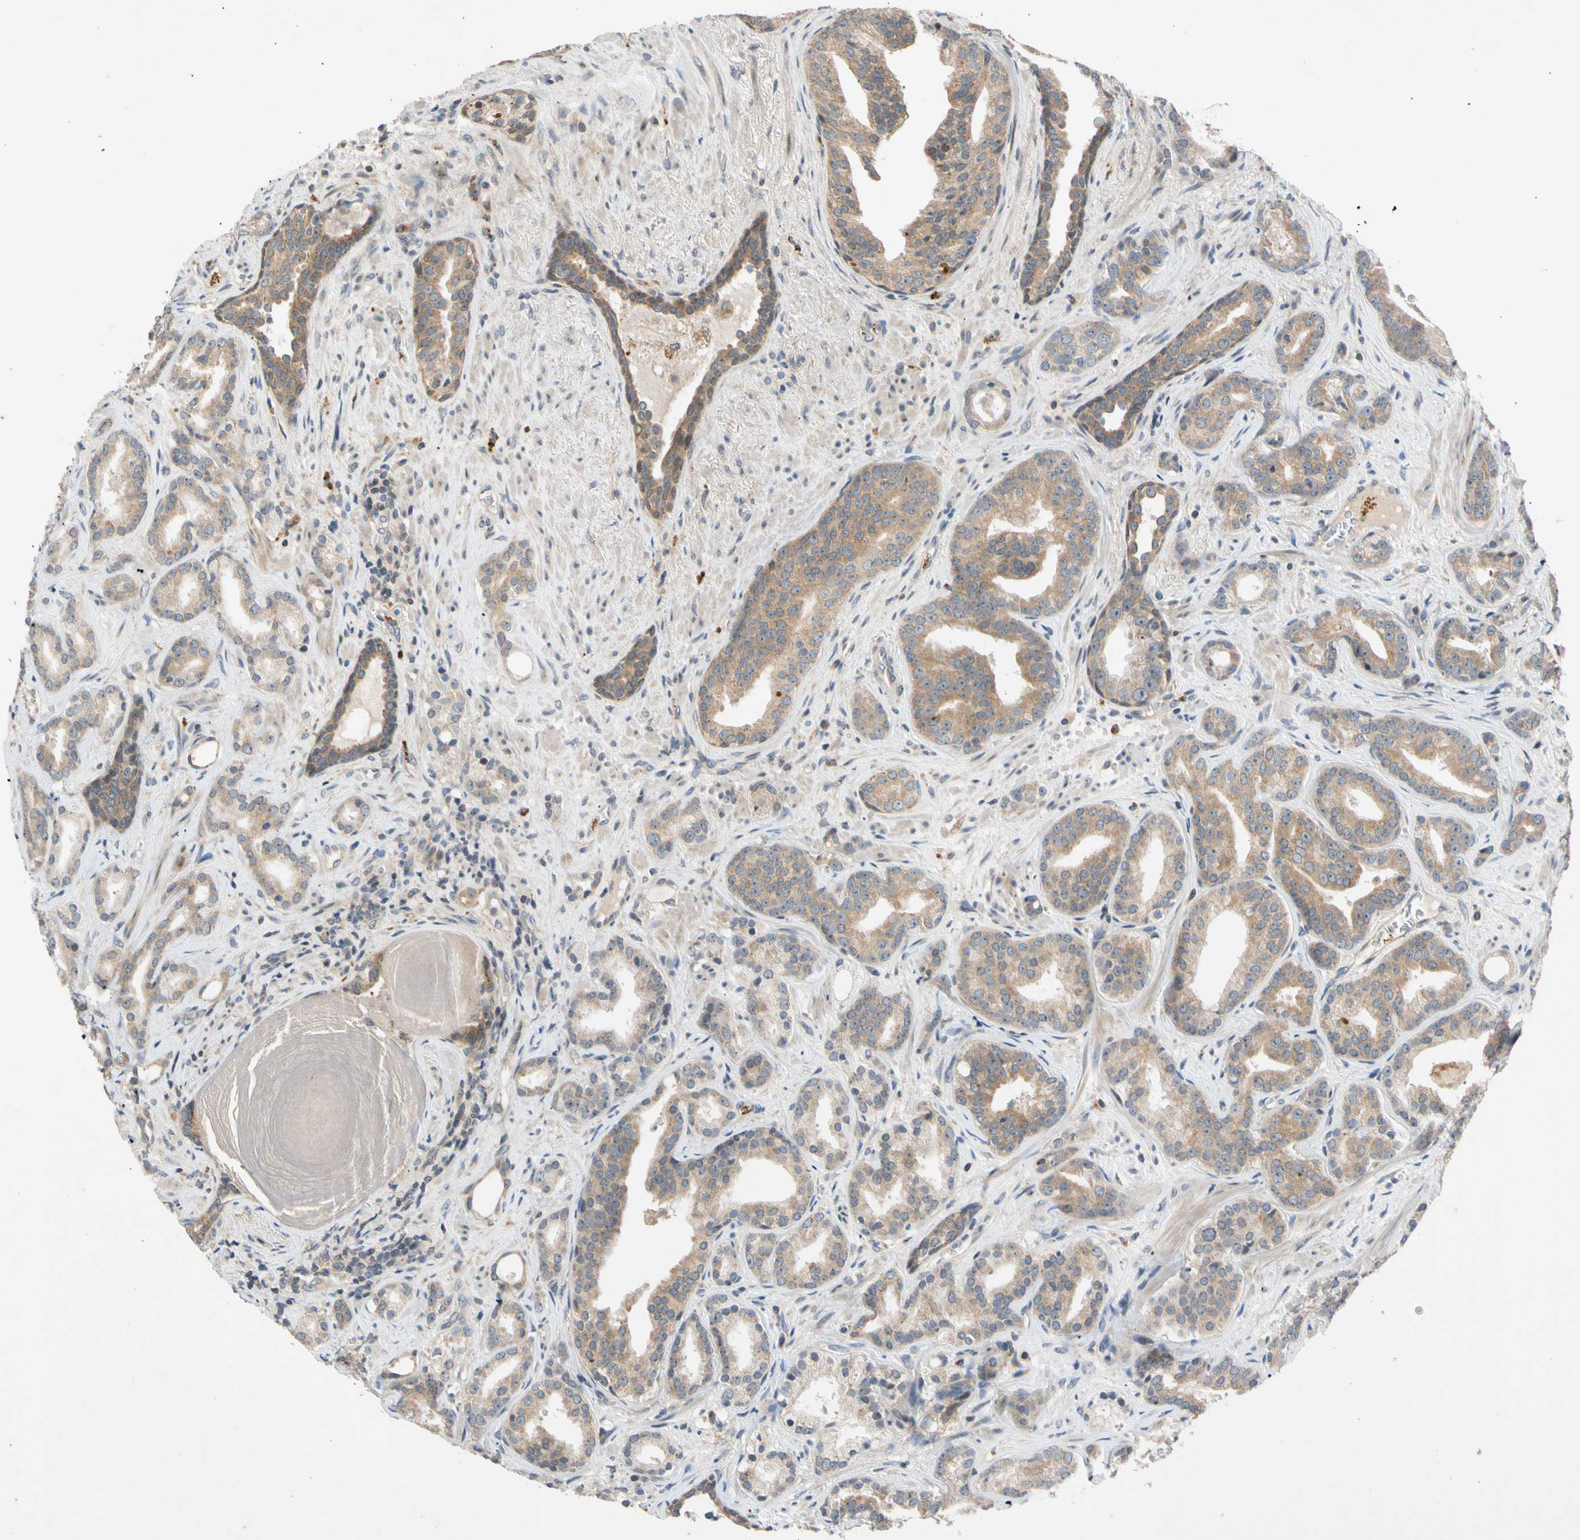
{"staining": {"intensity": "weak", "quantity": ">75%", "location": "cytoplasmic/membranous"}, "tissue": "prostate cancer", "cell_type": "Tumor cells", "image_type": "cancer", "snomed": [{"axis": "morphology", "description": "Adenocarcinoma, Low grade"}, {"axis": "topography", "description": "Prostate"}], "caption": "Adenocarcinoma (low-grade) (prostate) stained with DAB immunohistochemistry demonstrates low levels of weak cytoplasmic/membranous staining in about >75% of tumor cells.", "gene": "CNST", "patient": {"sex": "male", "age": 63}}